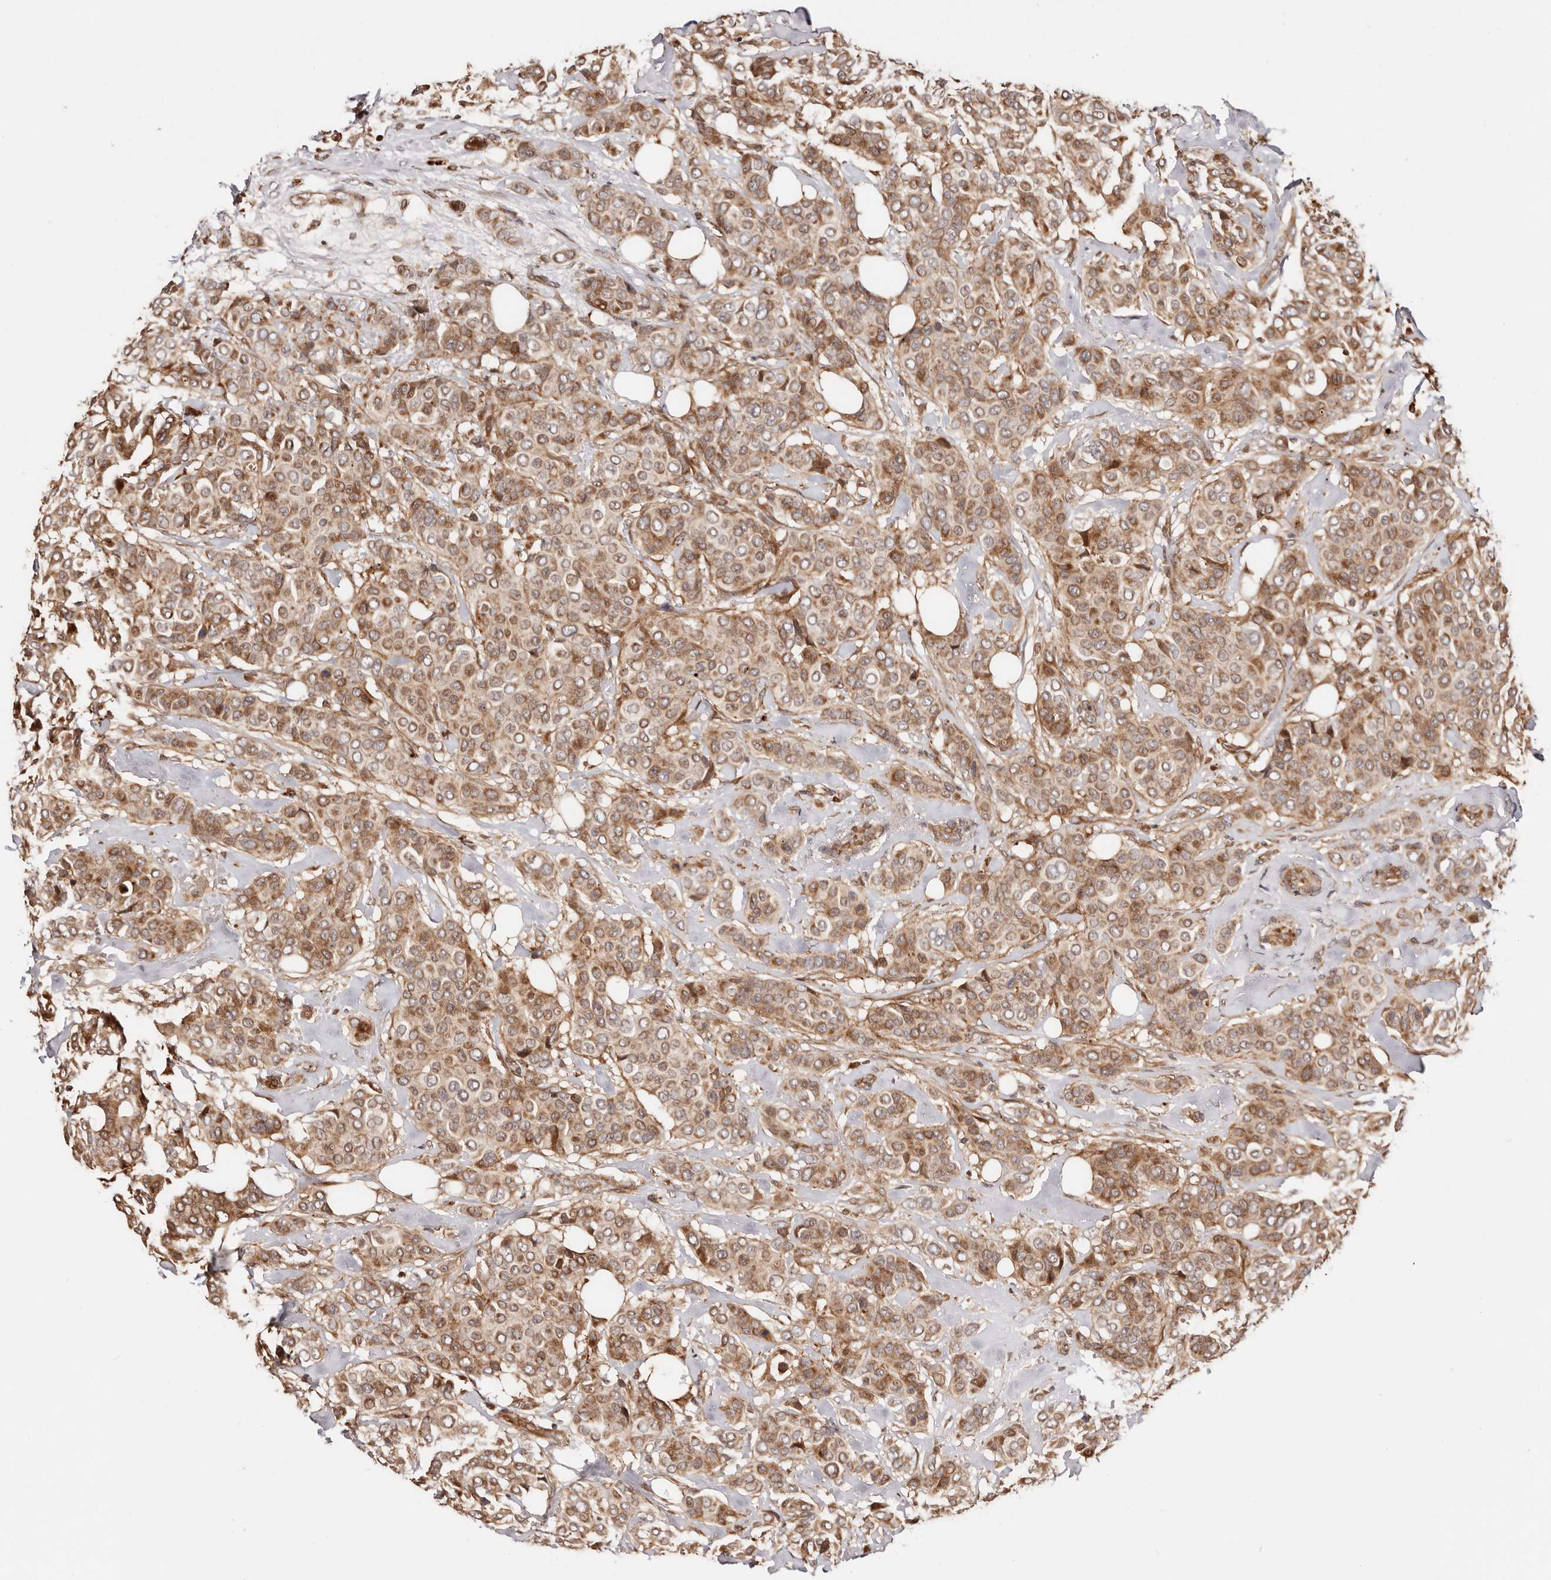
{"staining": {"intensity": "moderate", "quantity": ">75%", "location": "cytoplasmic/membranous"}, "tissue": "breast cancer", "cell_type": "Tumor cells", "image_type": "cancer", "snomed": [{"axis": "morphology", "description": "Lobular carcinoma"}, {"axis": "topography", "description": "Breast"}], "caption": "A histopathology image showing moderate cytoplasmic/membranous expression in approximately >75% of tumor cells in breast cancer (lobular carcinoma), as visualized by brown immunohistochemical staining.", "gene": "PTPN22", "patient": {"sex": "female", "age": 51}}